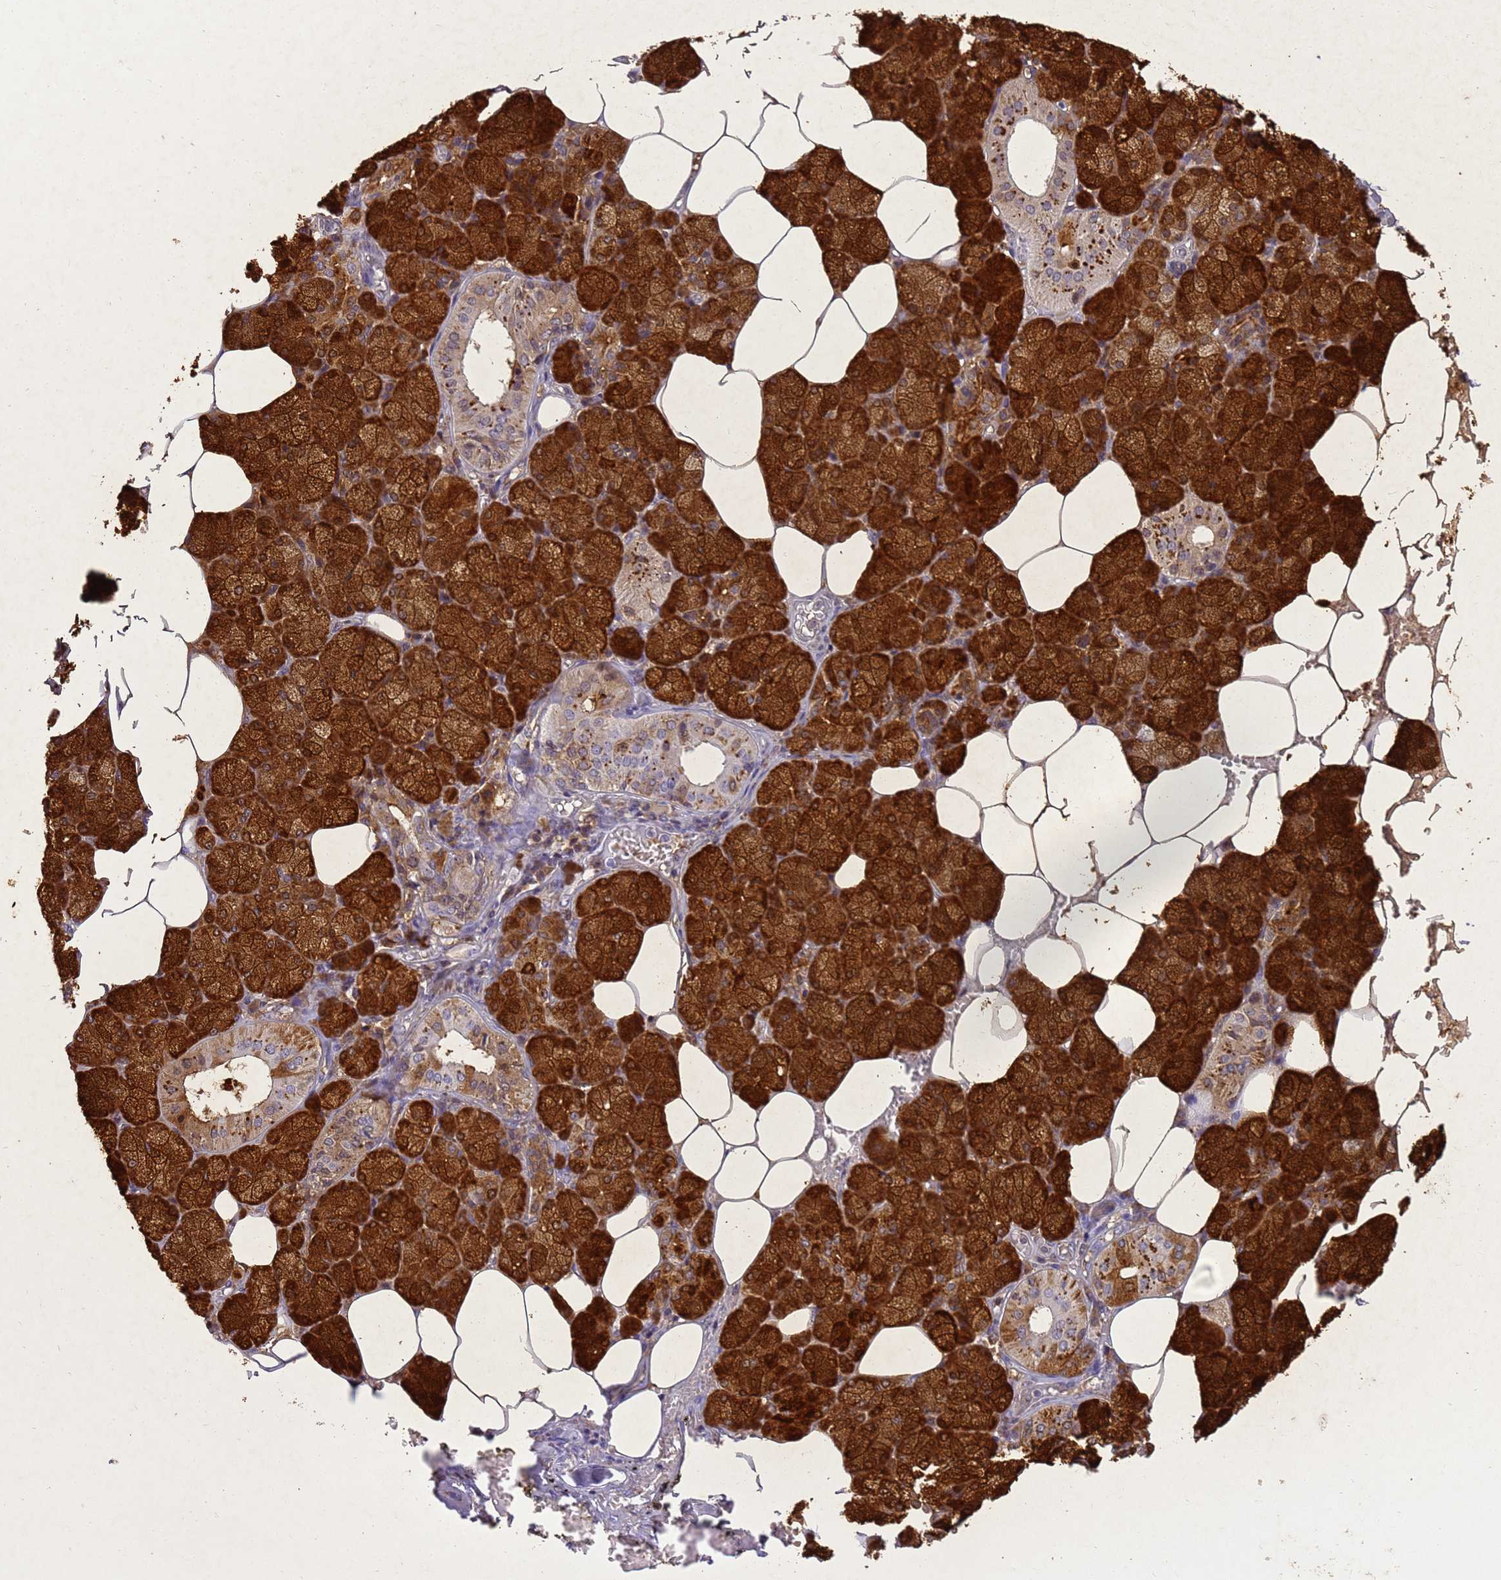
{"staining": {"intensity": "strong", "quantity": ">75%", "location": "cytoplasmic/membranous"}, "tissue": "salivary gland", "cell_type": "Glandular cells", "image_type": "normal", "snomed": [{"axis": "morphology", "description": "Normal tissue, NOS"}, {"axis": "topography", "description": "Salivary gland"}], "caption": "Immunohistochemical staining of normal salivary gland displays >75% levels of strong cytoplasmic/membranous protein positivity in about >75% of glandular cells.", "gene": "STATH", "patient": {"sex": "male", "age": 62}}